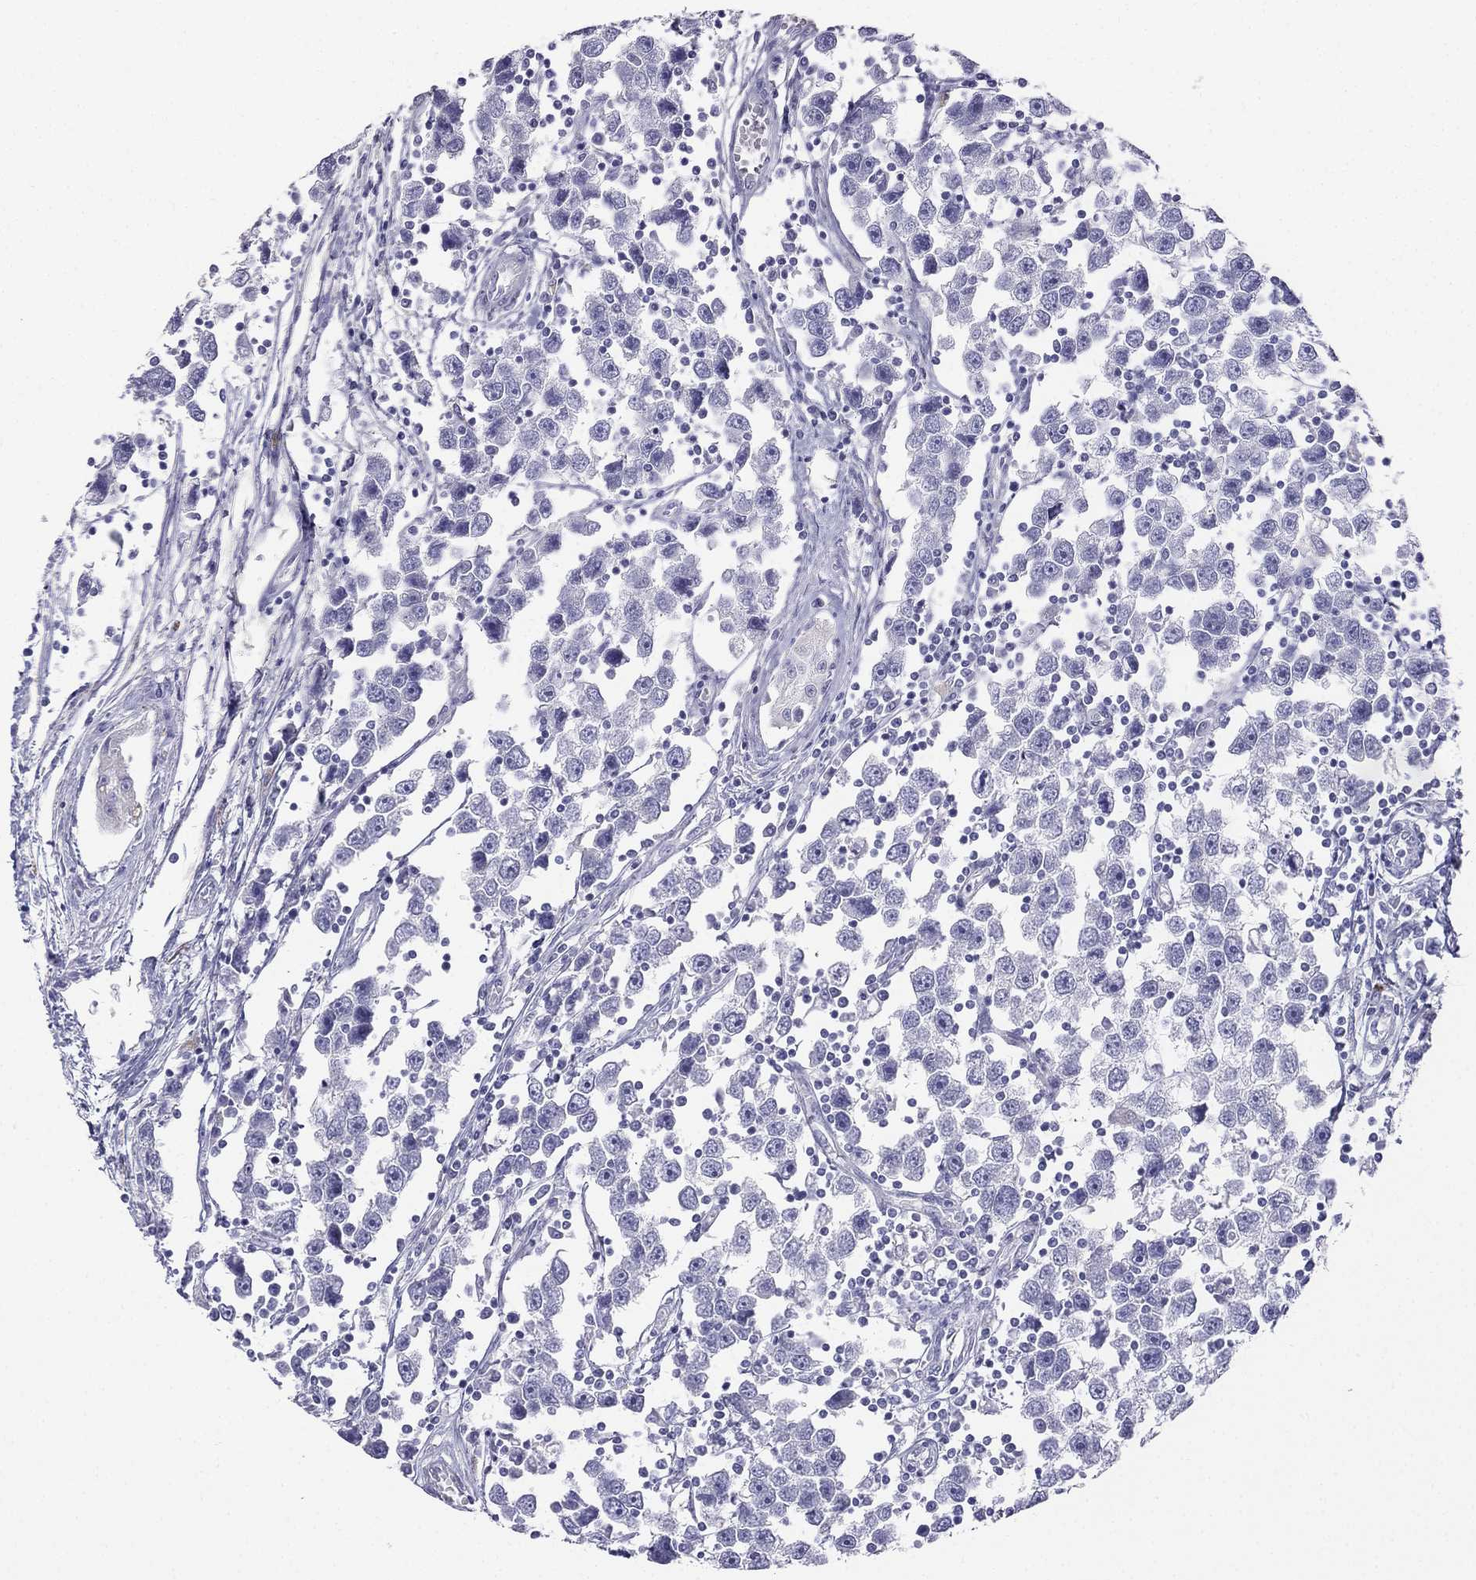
{"staining": {"intensity": "negative", "quantity": "none", "location": "none"}, "tissue": "testis cancer", "cell_type": "Tumor cells", "image_type": "cancer", "snomed": [{"axis": "morphology", "description": "Seminoma, NOS"}, {"axis": "topography", "description": "Testis"}], "caption": "Seminoma (testis) was stained to show a protein in brown. There is no significant staining in tumor cells. (Brightfield microscopy of DAB IHC at high magnification).", "gene": "ALOXE3", "patient": {"sex": "male", "age": 30}}